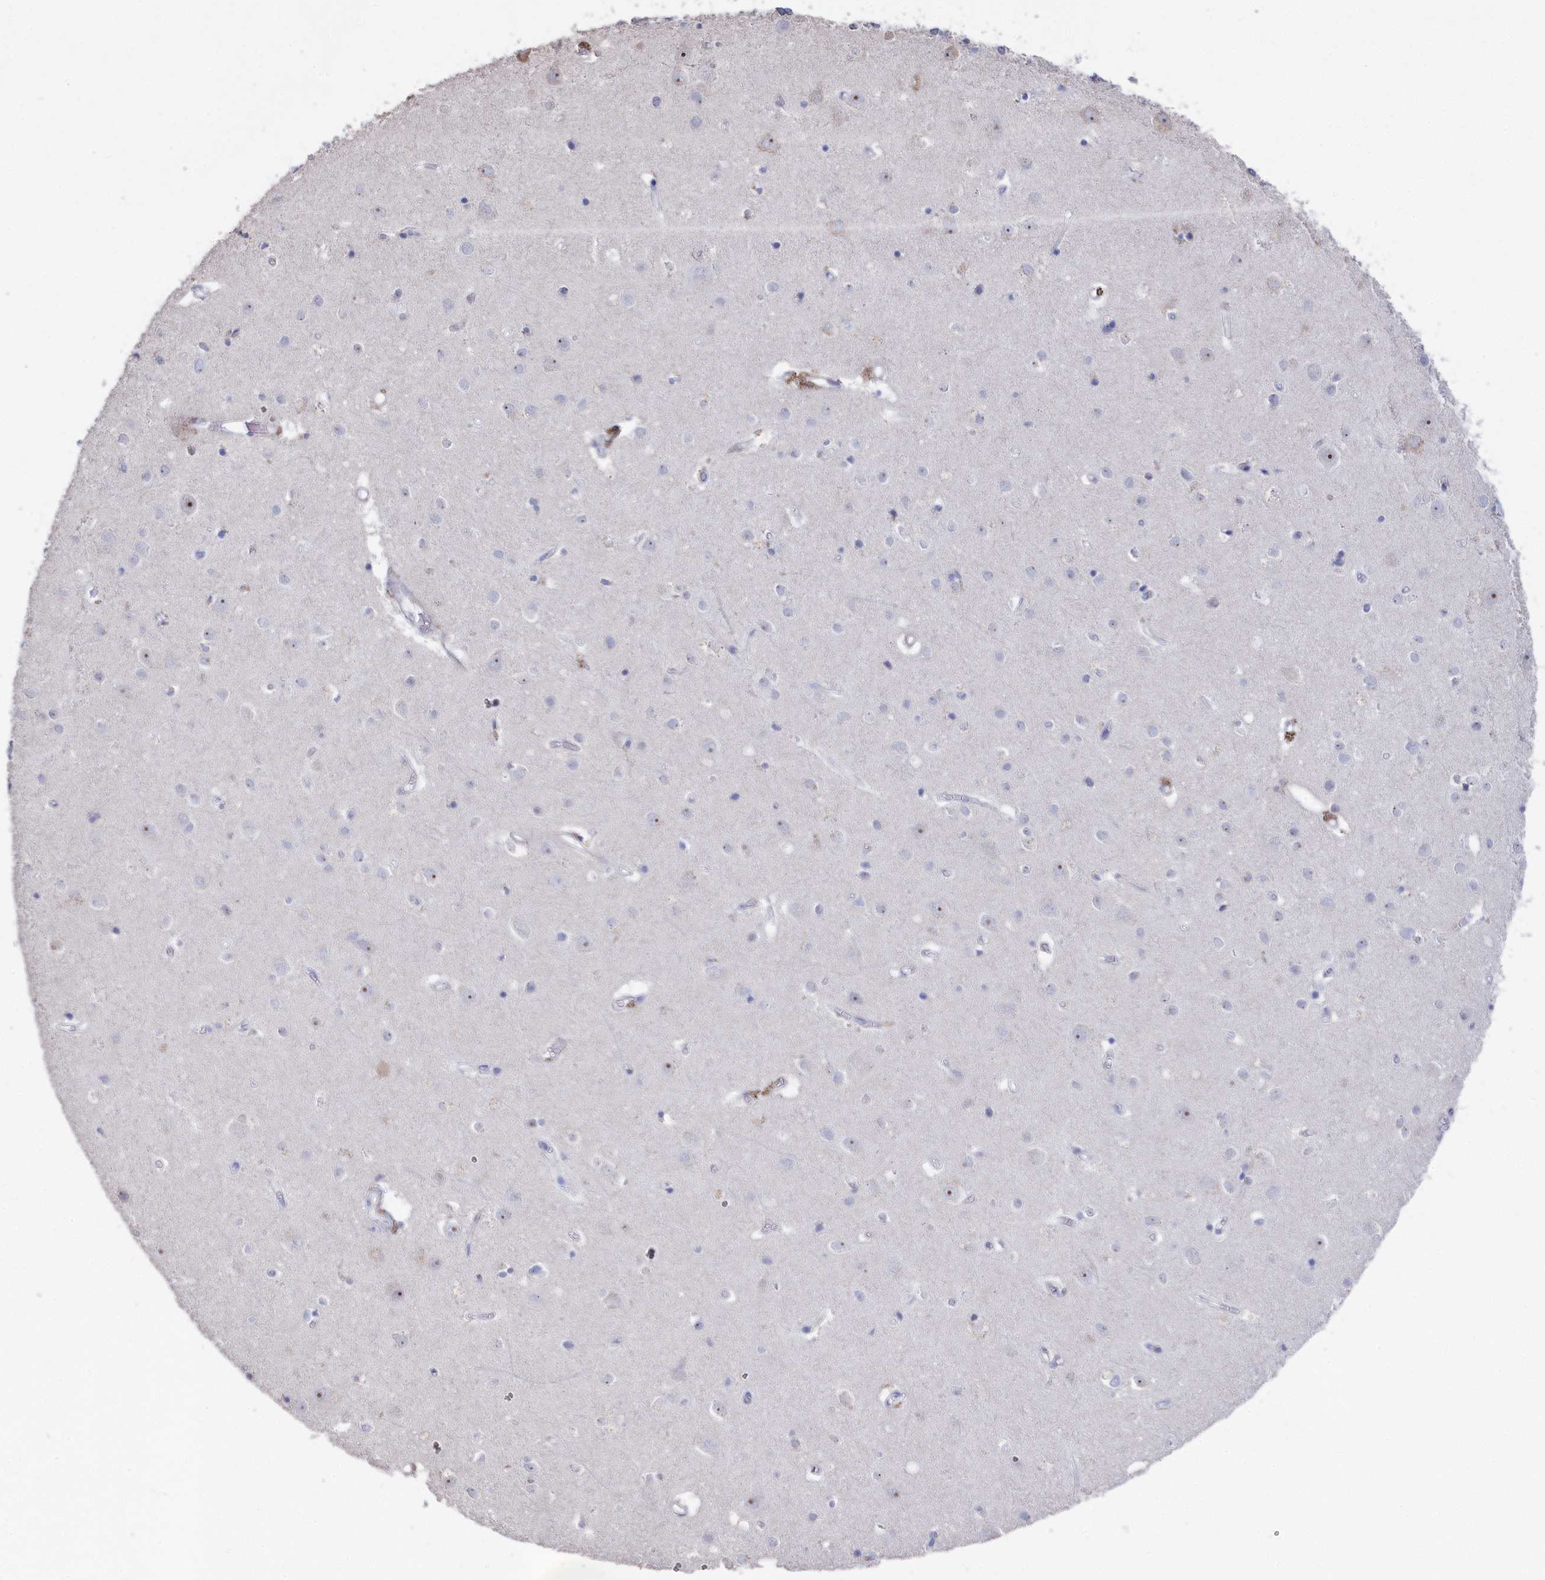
{"staining": {"intensity": "negative", "quantity": "none", "location": "none"}, "tissue": "cerebral cortex", "cell_type": "Endothelial cells", "image_type": "normal", "snomed": [{"axis": "morphology", "description": "Normal tissue, NOS"}, {"axis": "topography", "description": "Cerebral cortex"}], "caption": "The immunohistochemistry photomicrograph has no significant staining in endothelial cells of cerebral cortex.", "gene": "SEMG2", "patient": {"sex": "female", "age": 64}}